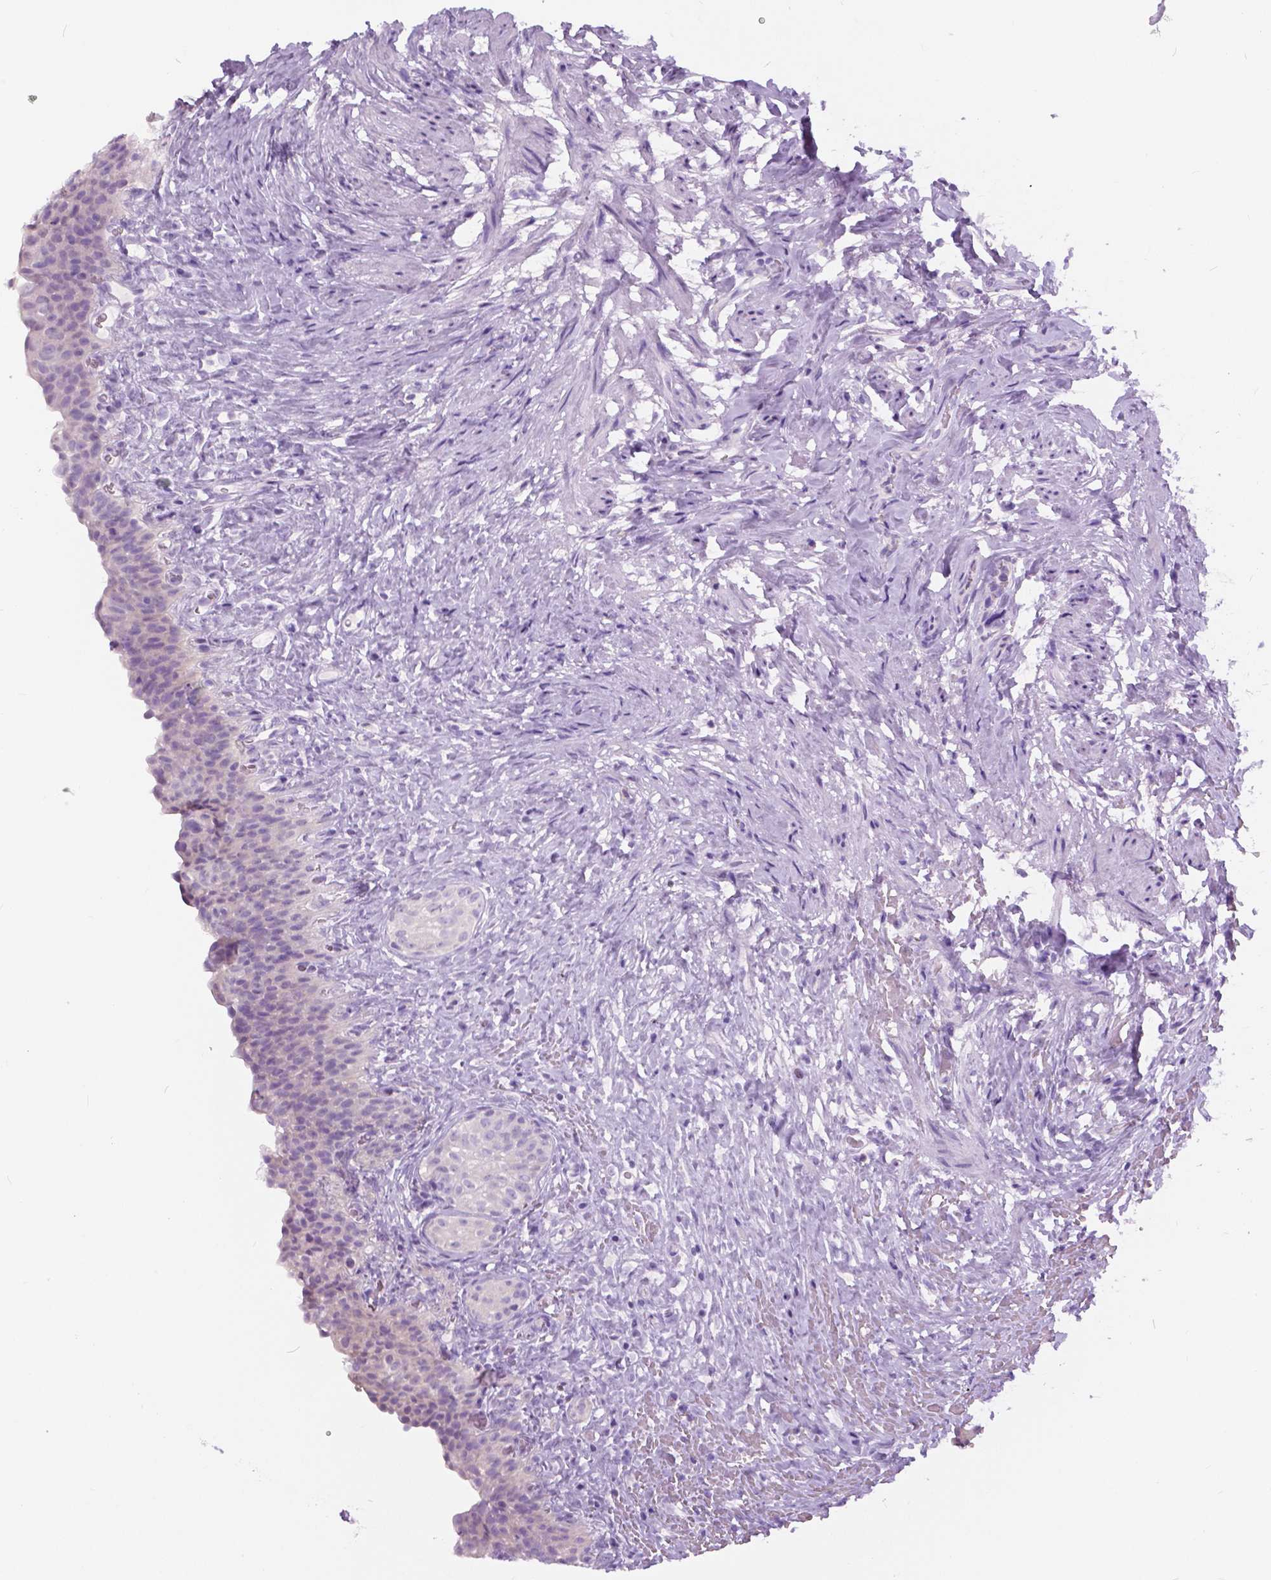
{"staining": {"intensity": "negative", "quantity": "none", "location": "none"}, "tissue": "urinary bladder", "cell_type": "Urothelial cells", "image_type": "normal", "snomed": [{"axis": "morphology", "description": "Normal tissue, NOS"}, {"axis": "topography", "description": "Urinary bladder"}, {"axis": "topography", "description": "Prostate"}], "caption": "The immunohistochemistry image has no significant staining in urothelial cells of urinary bladder. (Brightfield microscopy of DAB (3,3'-diaminobenzidine) IHC at high magnification).", "gene": "TP53TG5", "patient": {"sex": "male", "age": 76}}